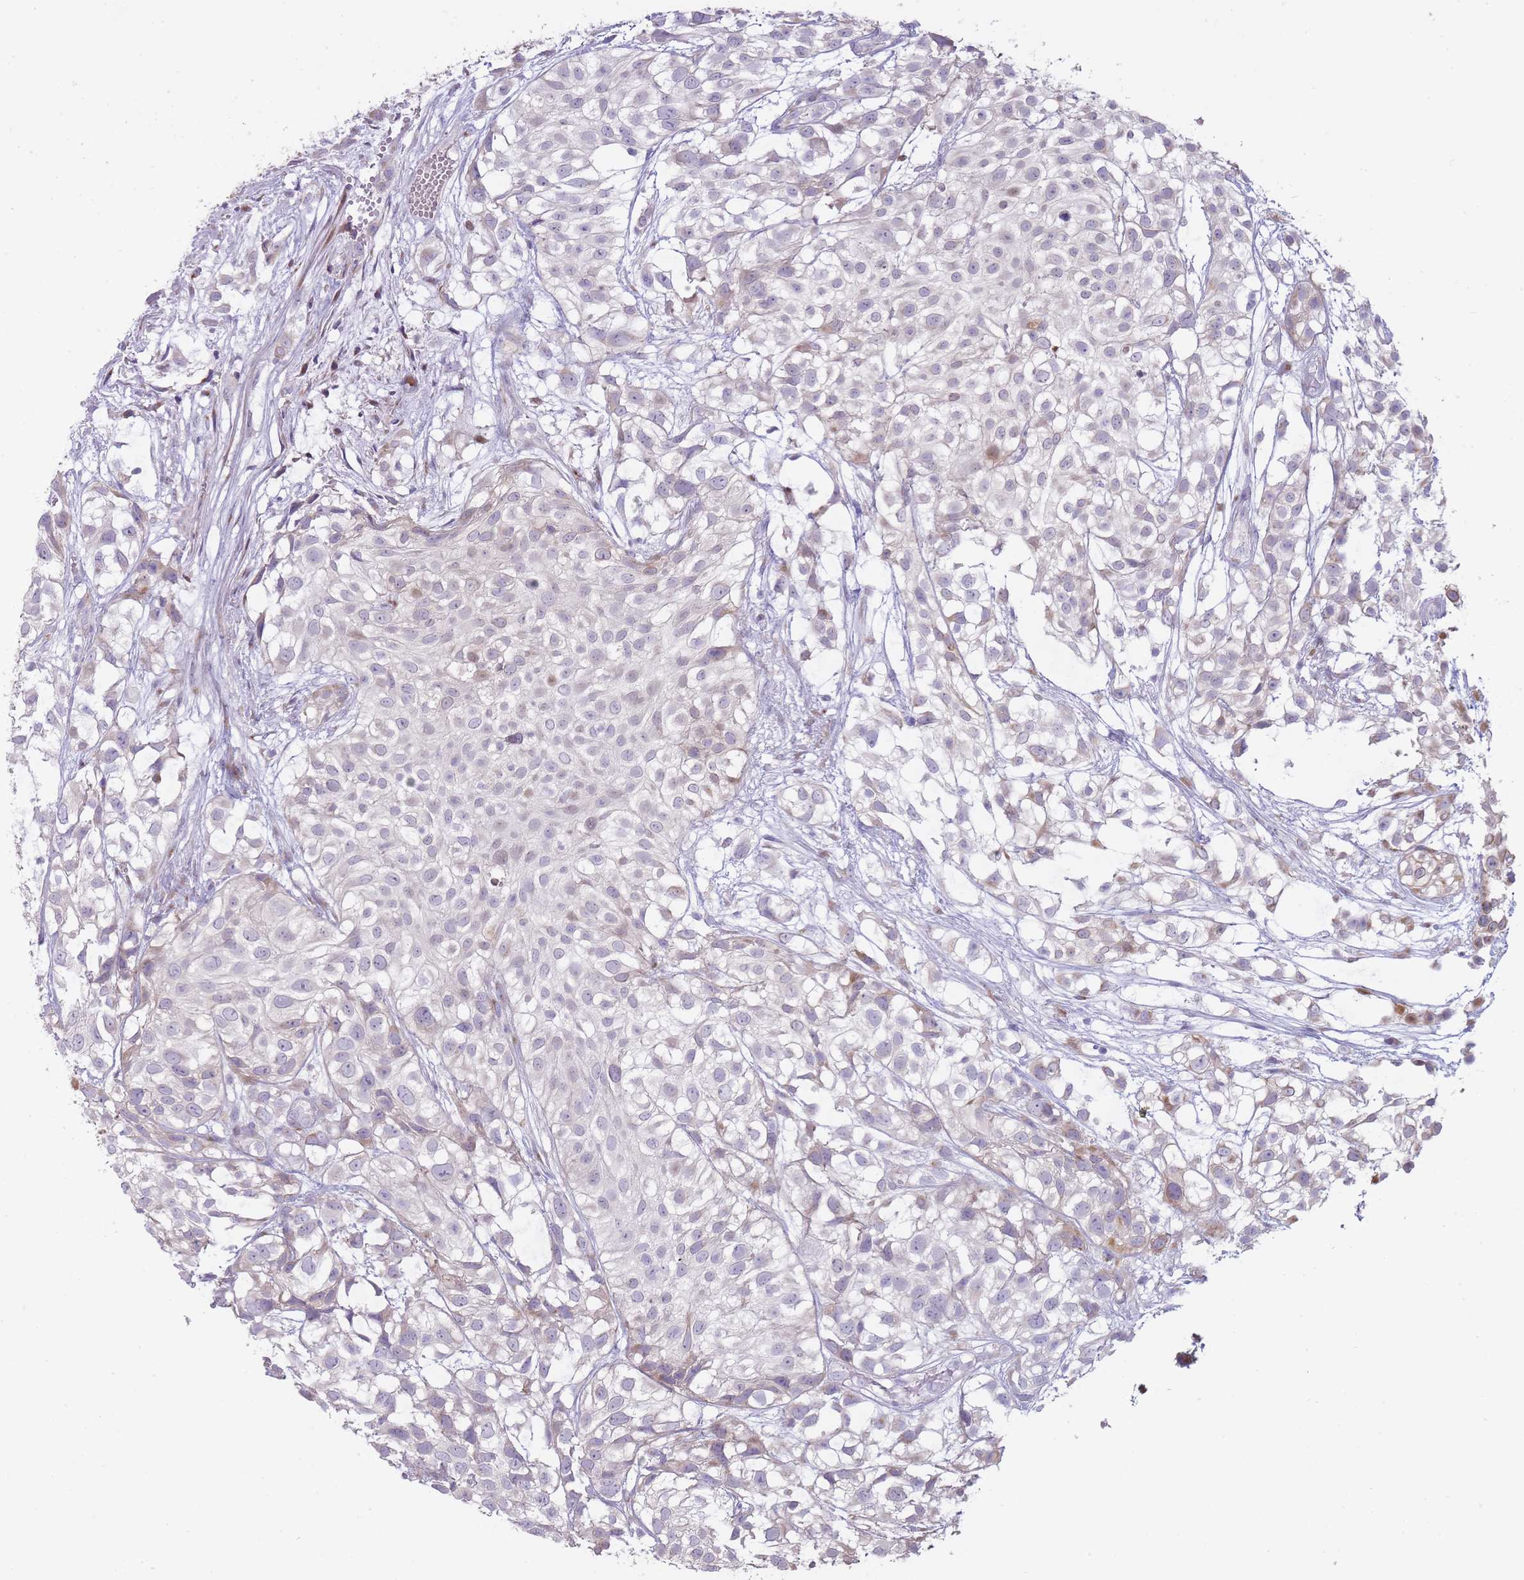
{"staining": {"intensity": "moderate", "quantity": "<25%", "location": "cytoplasmic/membranous"}, "tissue": "urothelial cancer", "cell_type": "Tumor cells", "image_type": "cancer", "snomed": [{"axis": "morphology", "description": "Urothelial carcinoma, High grade"}, {"axis": "topography", "description": "Urinary bladder"}], "caption": "IHC staining of high-grade urothelial carcinoma, which reveals low levels of moderate cytoplasmic/membranous staining in about <25% of tumor cells indicating moderate cytoplasmic/membranous protein expression. The staining was performed using DAB (brown) for protein detection and nuclei were counterstained in hematoxylin (blue).", "gene": "PPP3R2", "patient": {"sex": "male", "age": 56}}